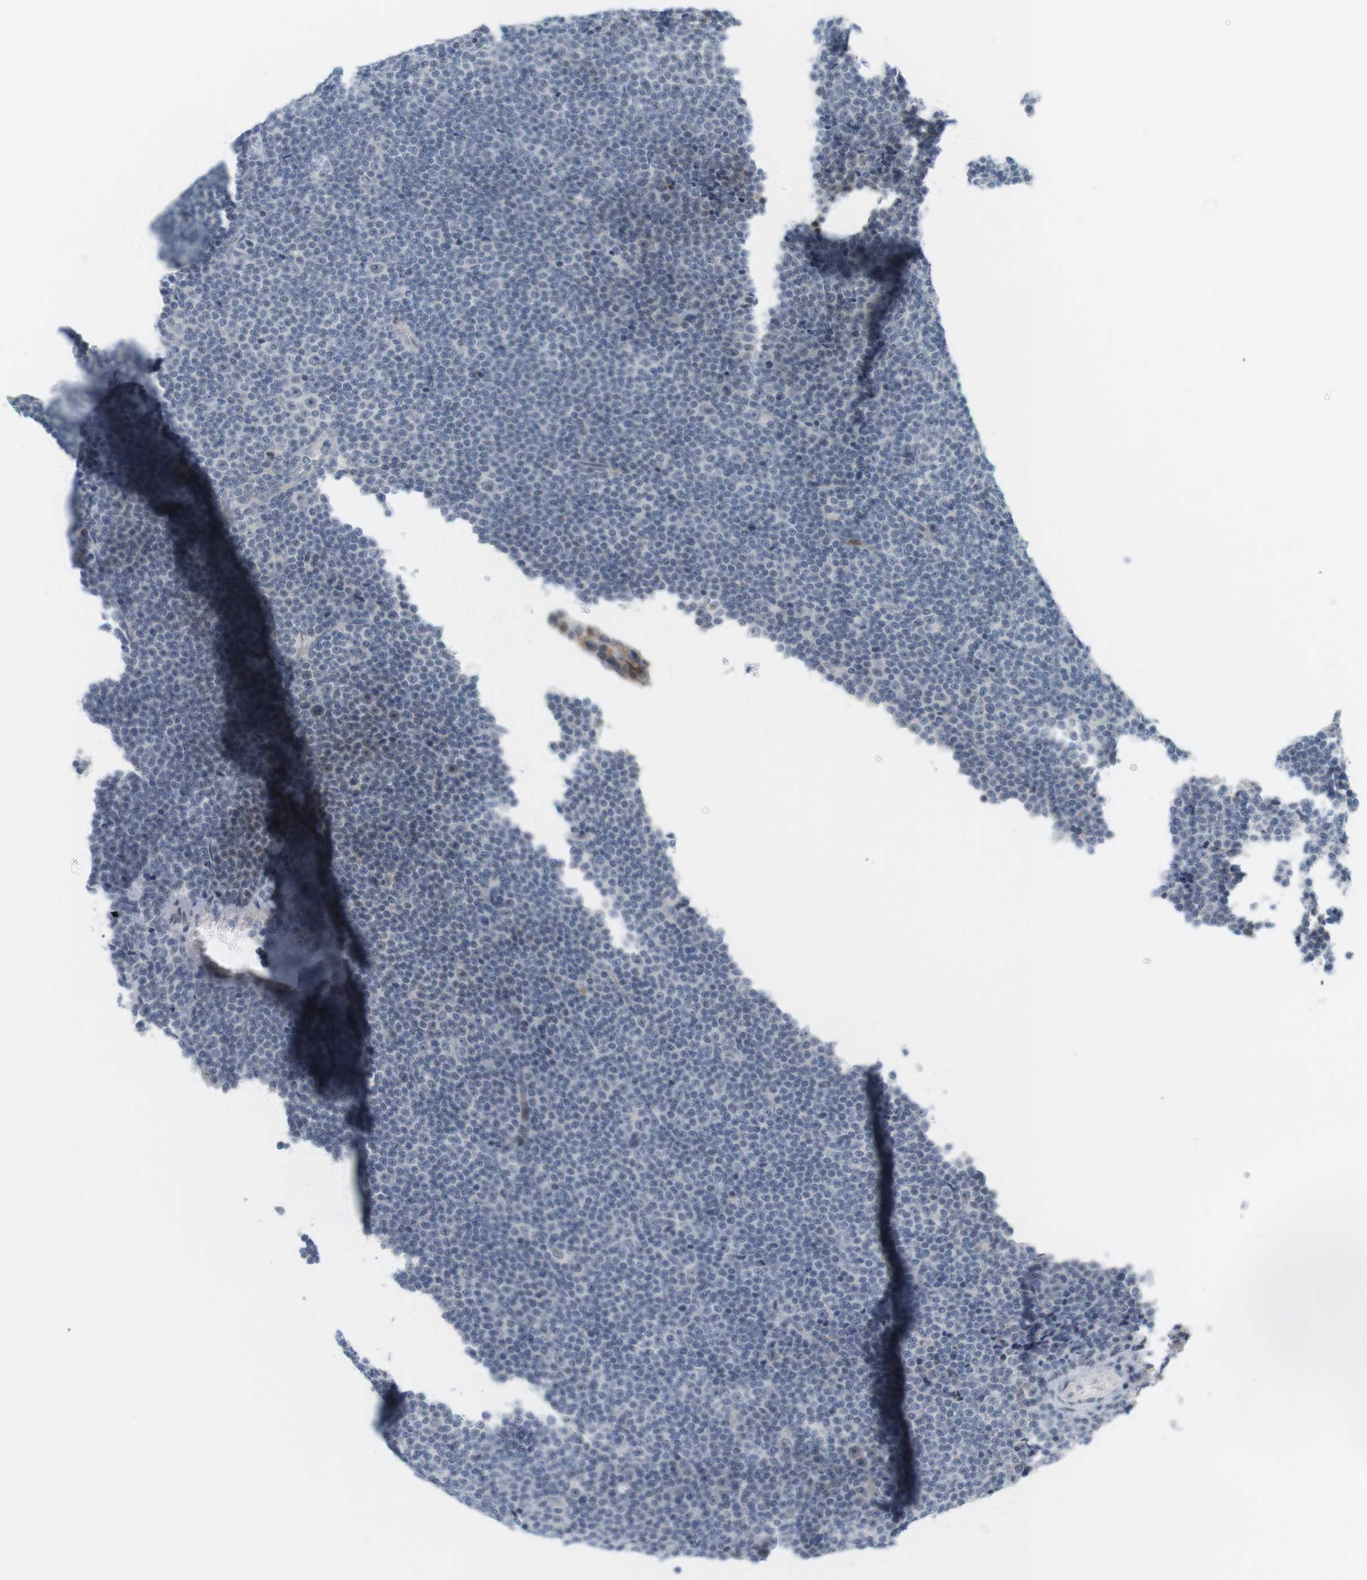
{"staining": {"intensity": "negative", "quantity": "none", "location": "none"}, "tissue": "lymphoma", "cell_type": "Tumor cells", "image_type": "cancer", "snomed": [{"axis": "morphology", "description": "Malignant lymphoma, non-Hodgkin's type, Low grade"}, {"axis": "topography", "description": "Lymph node"}], "caption": "Tumor cells are negative for brown protein staining in lymphoma.", "gene": "DMC1", "patient": {"sex": "female", "age": 67}}